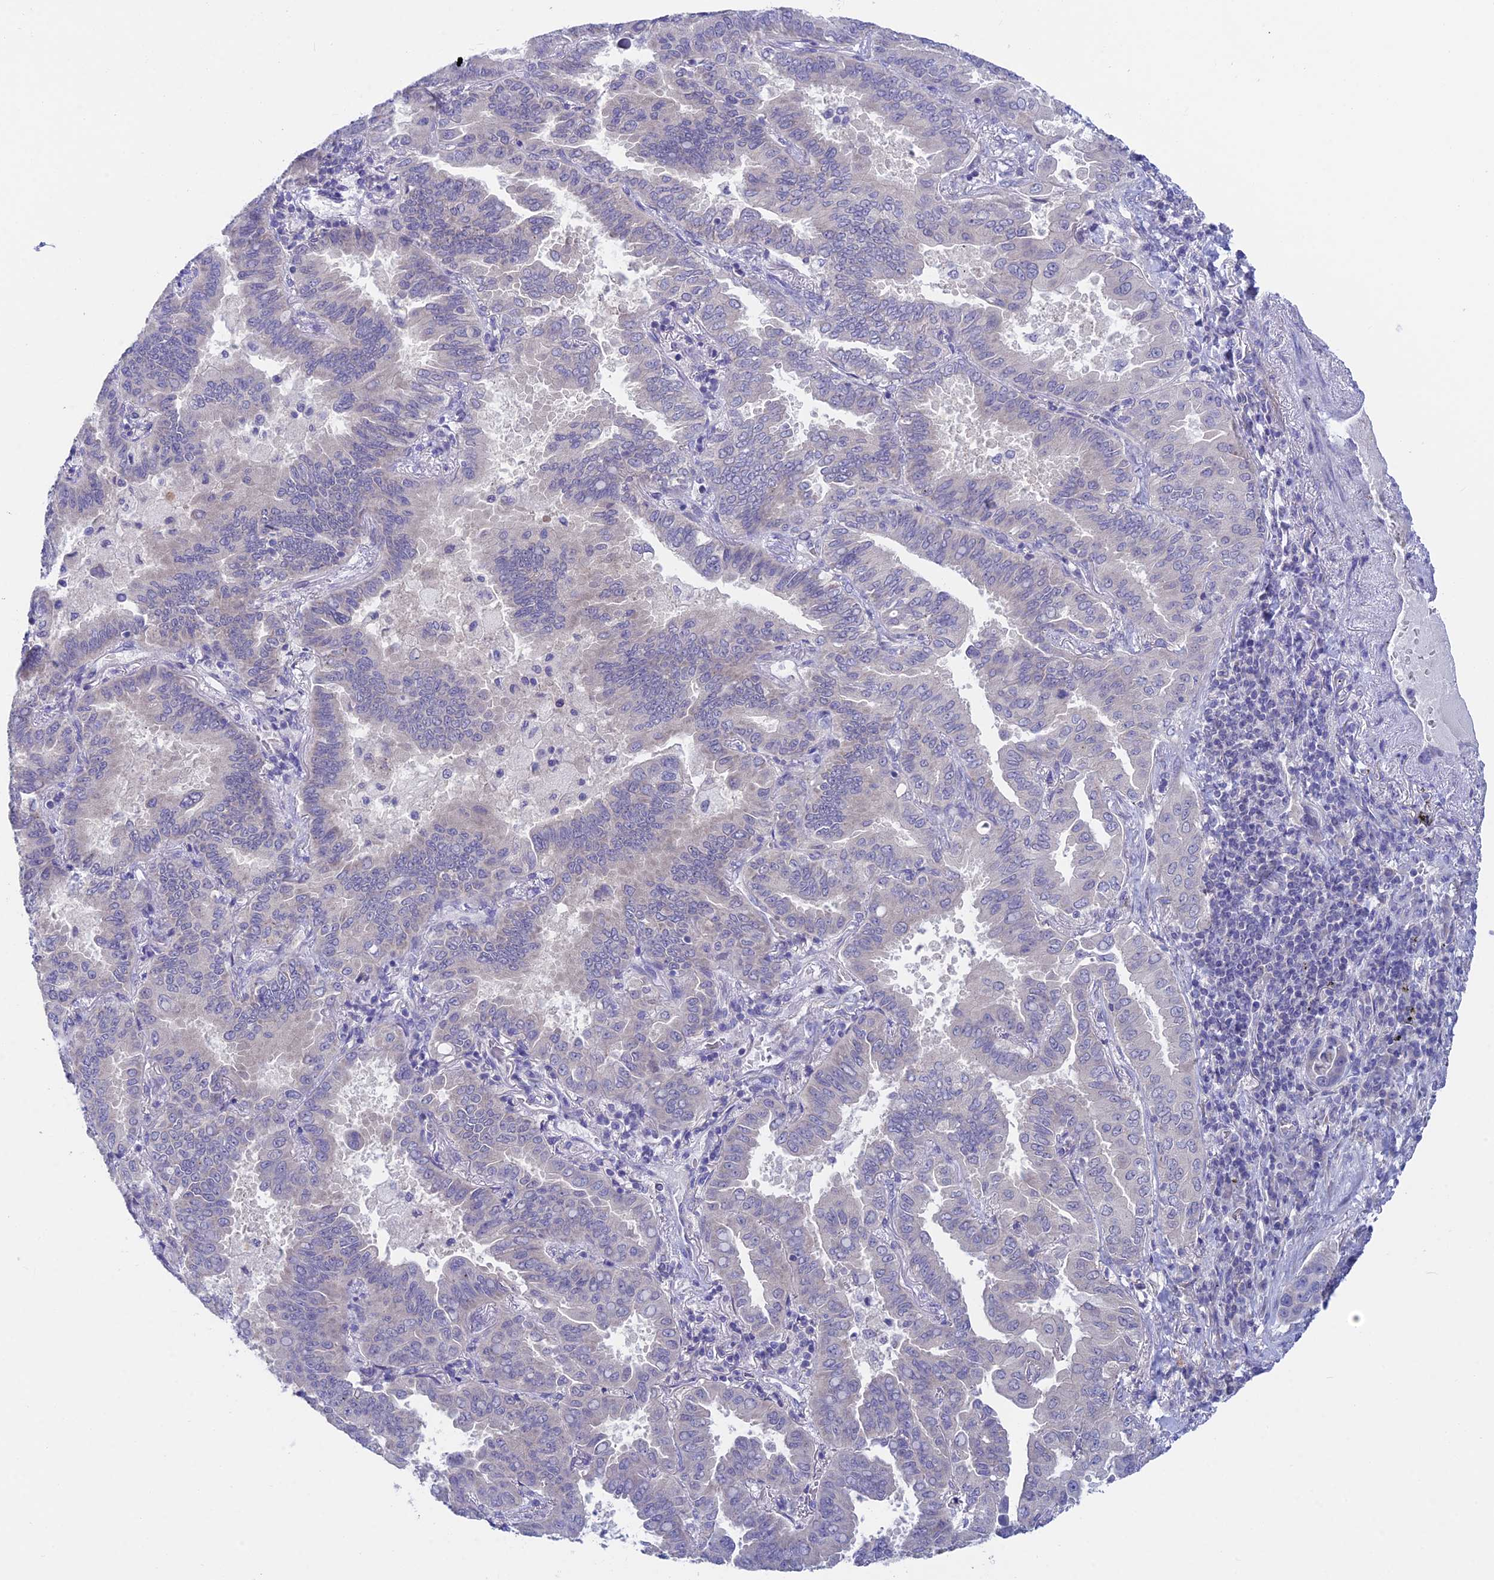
{"staining": {"intensity": "negative", "quantity": "none", "location": "none"}, "tissue": "lung cancer", "cell_type": "Tumor cells", "image_type": "cancer", "snomed": [{"axis": "morphology", "description": "Adenocarcinoma, NOS"}, {"axis": "topography", "description": "Lung"}], "caption": "Tumor cells are negative for protein expression in human lung adenocarcinoma.", "gene": "XPO7", "patient": {"sex": "male", "age": 64}}